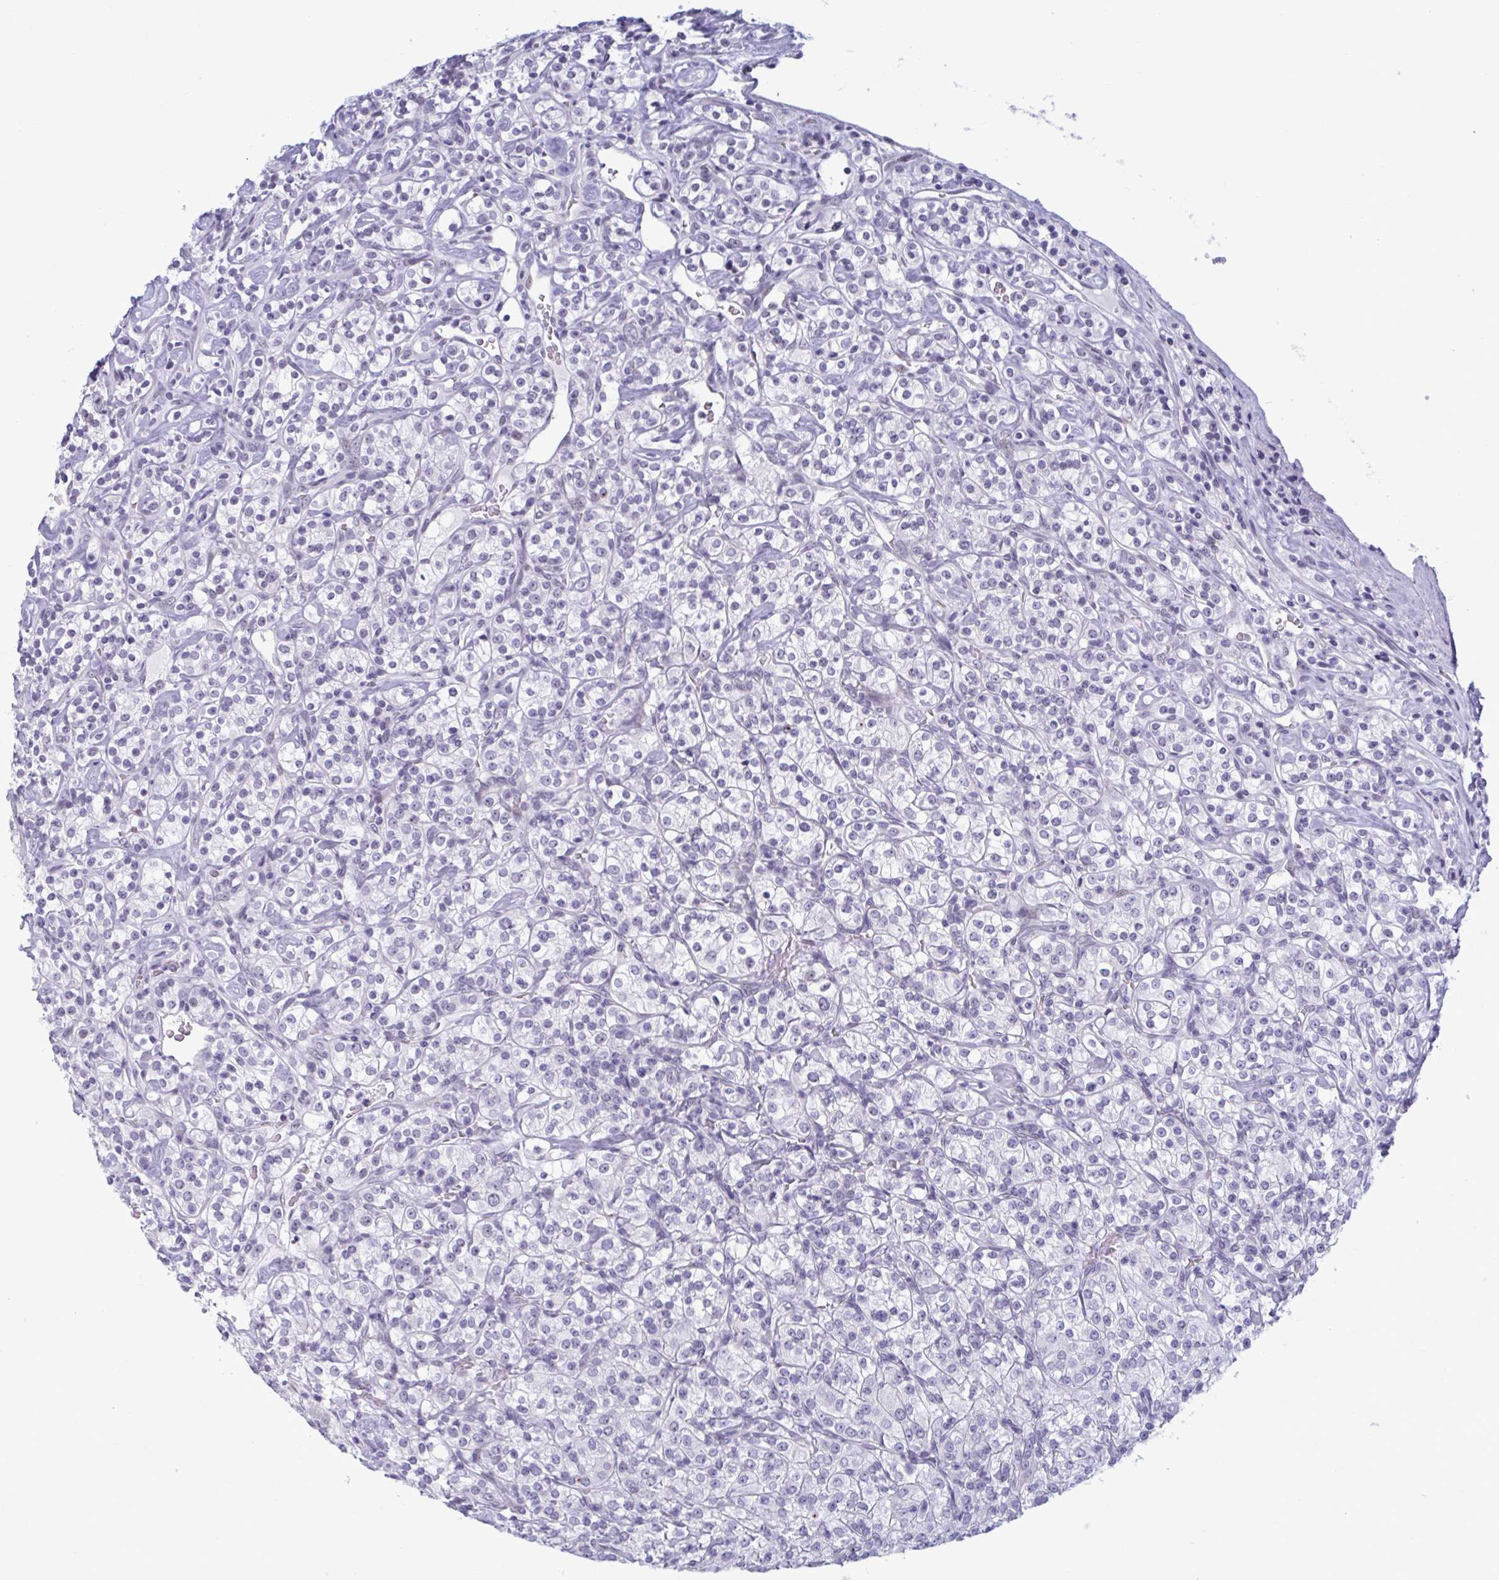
{"staining": {"intensity": "negative", "quantity": "none", "location": "none"}, "tissue": "renal cancer", "cell_type": "Tumor cells", "image_type": "cancer", "snomed": [{"axis": "morphology", "description": "Adenocarcinoma, NOS"}, {"axis": "topography", "description": "Kidney"}], "caption": "This is an IHC photomicrograph of adenocarcinoma (renal). There is no expression in tumor cells.", "gene": "MSMB", "patient": {"sex": "male", "age": 77}}